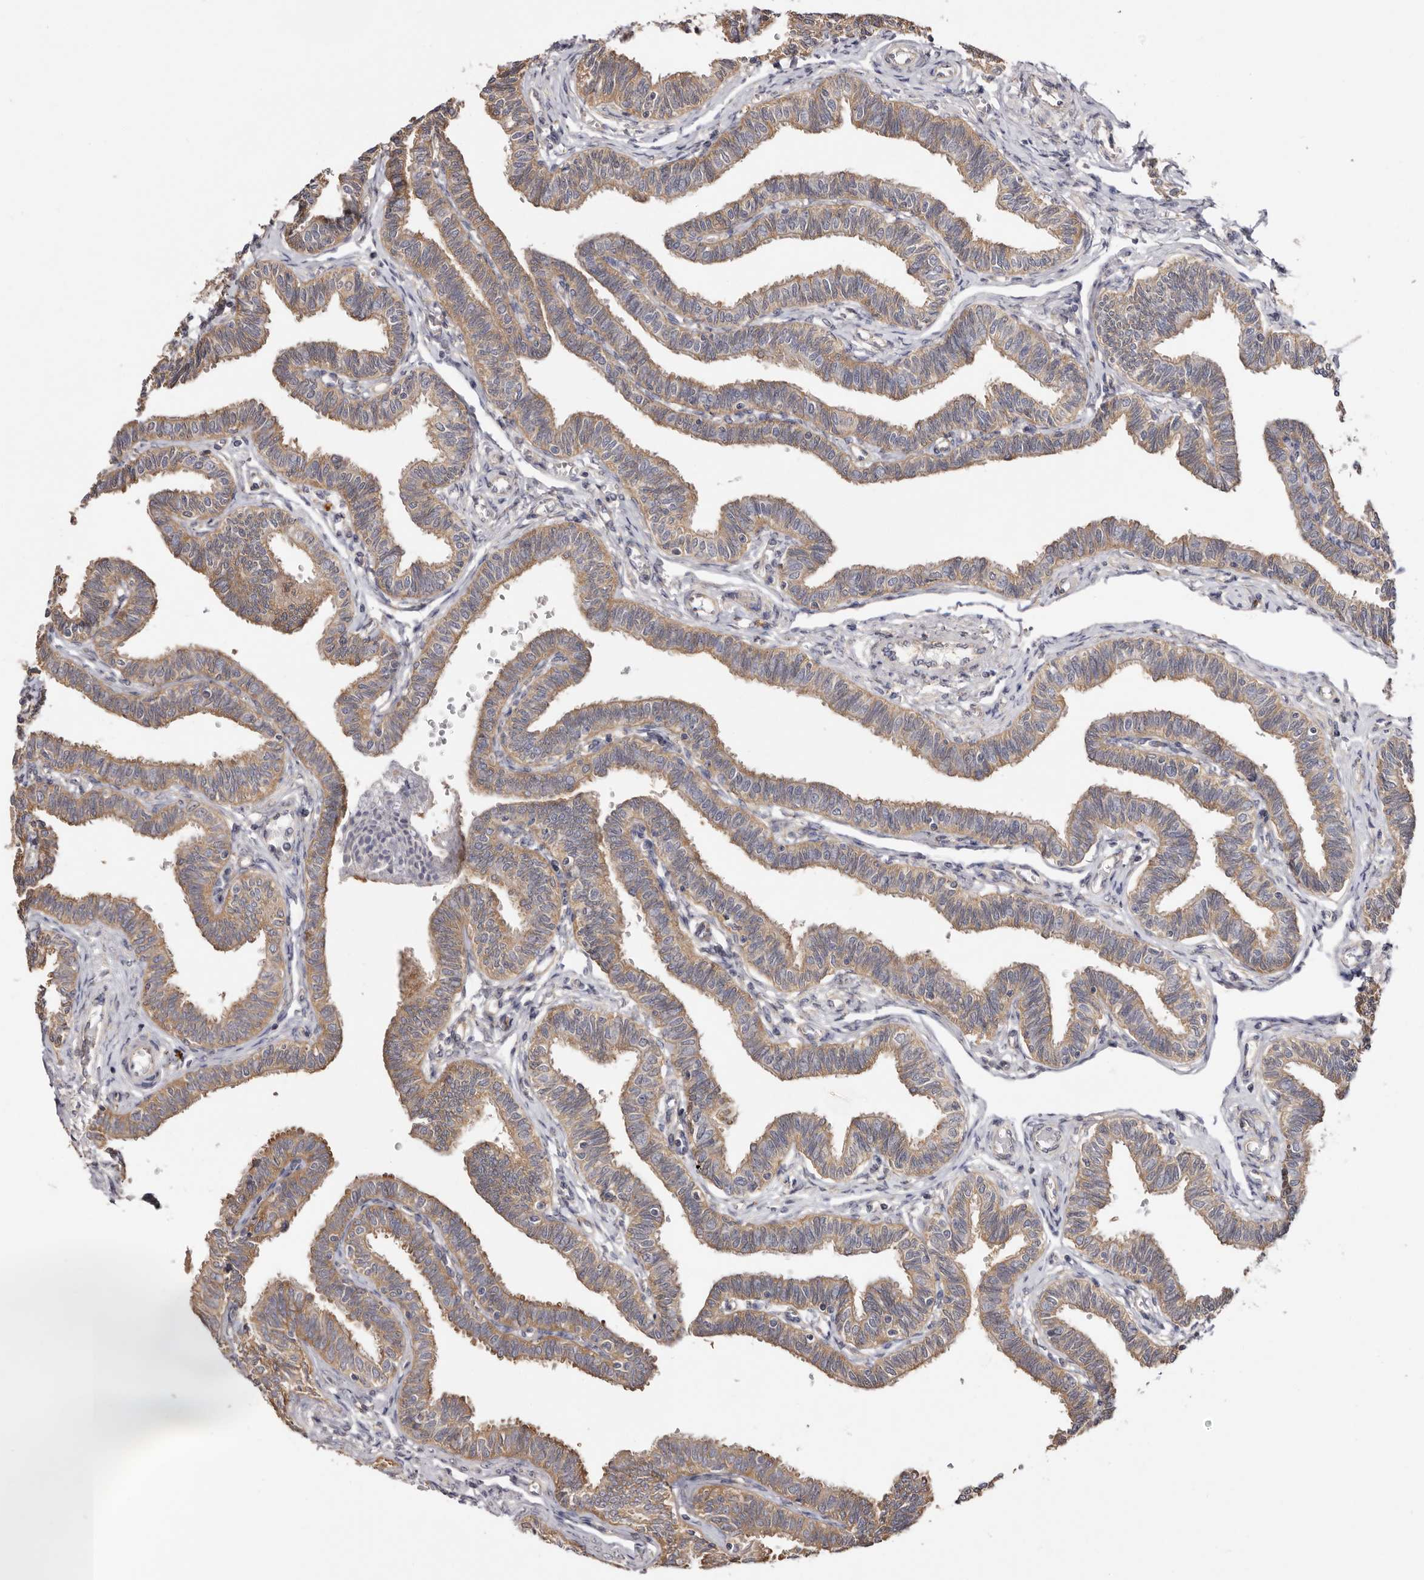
{"staining": {"intensity": "moderate", "quantity": ">75%", "location": "cytoplasmic/membranous"}, "tissue": "fallopian tube", "cell_type": "Glandular cells", "image_type": "normal", "snomed": [{"axis": "morphology", "description": "Normal tissue, NOS"}, {"axis": "topography", "description": "Fallopian tube"}, {"axis": "topography", "description": "Ovary"}], "caption": "Protein analysis of benign fallopian tube displays moderate cytoplasmic/membranous positivity in about >75% of glandular cells.", "gene": "FAM167B", "patient": {"sex": "female", "age": 23}}